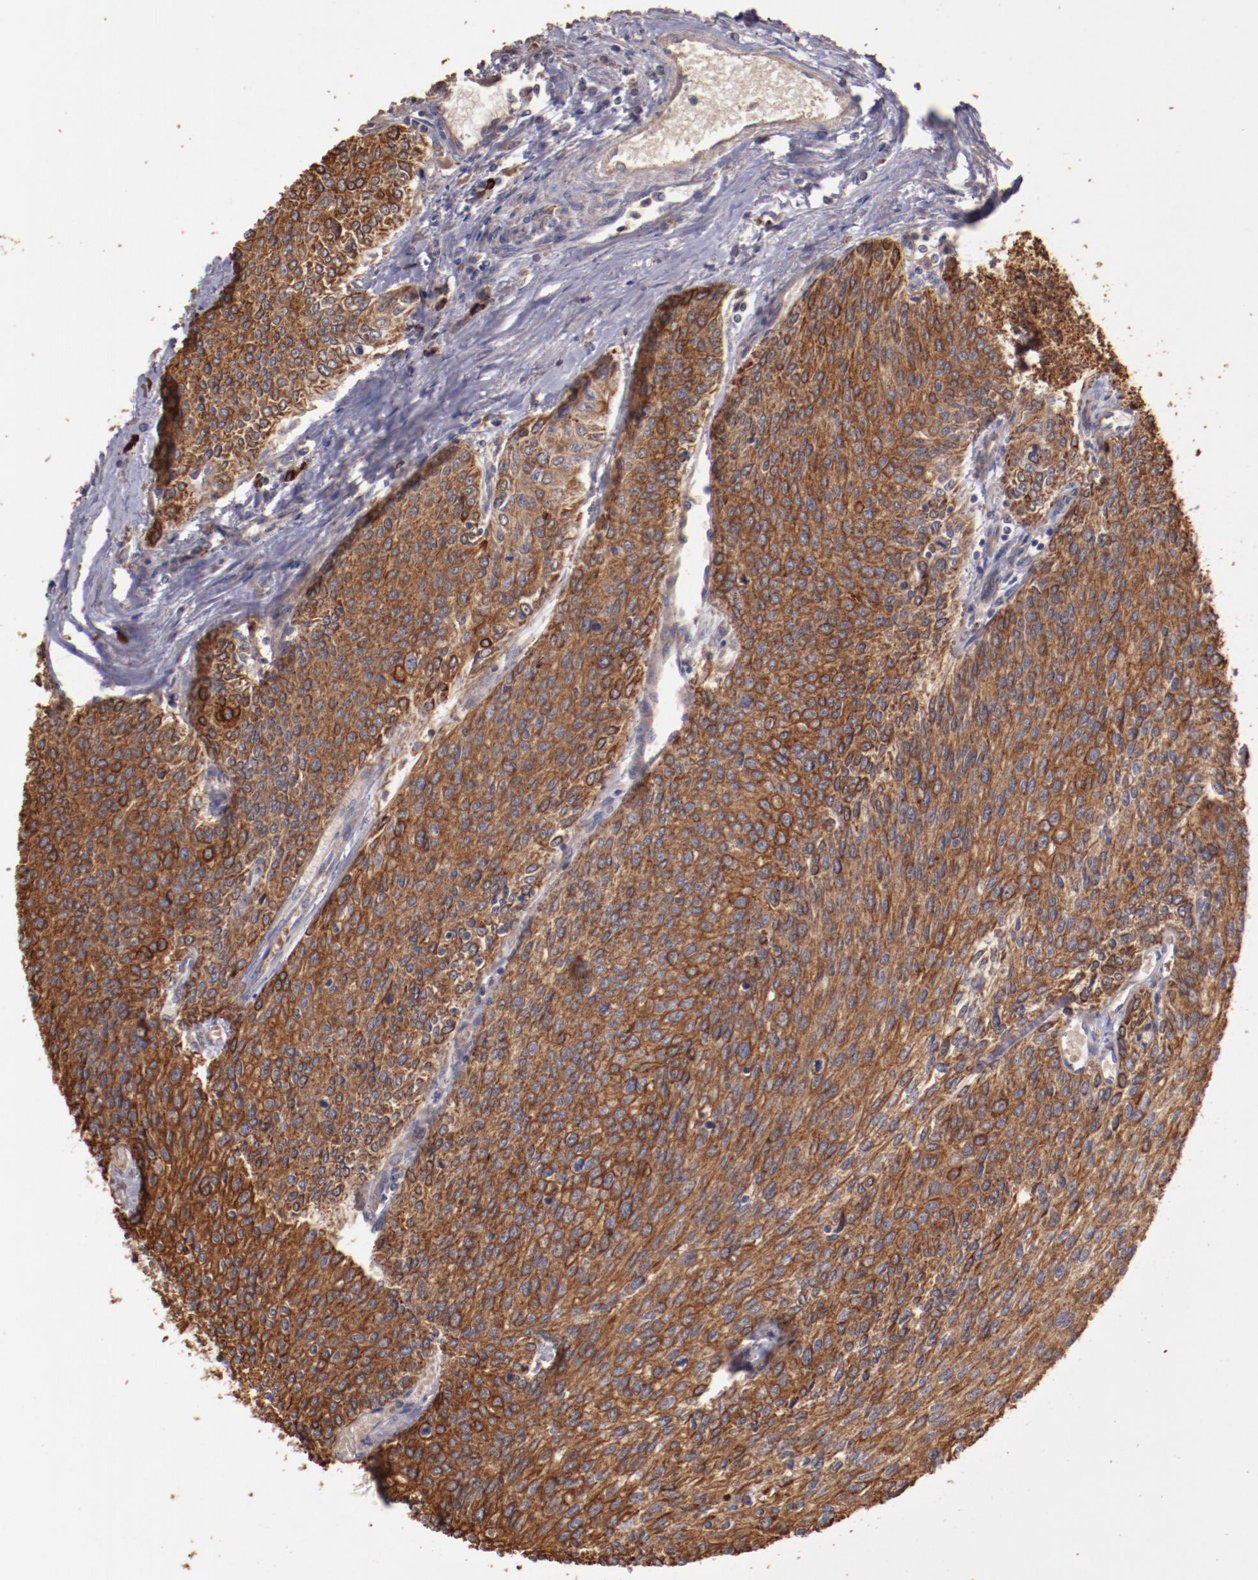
{"staining": {"intensity": "moderate", "quantity": ">75%", "location": "cytoplasmic/membranous"}, "tissue": "urothelial cancer", "cell_type": "Tumor cells", "image_type": "cancer", "snomed": [{"axis": "morphology", "description": "Urothelial carcinoma, Low grade"}, {"axis": "topography", "description": "Urinary bladder"}], "caption": "Protein analysis of low-grade urothelial carcinoma tissue exhibits moderate cytoplasmic/membranous staining in approximately >75% of tumor cells.", "gene": "SRRD", "patient": {"sex": "female", "age": 73}}